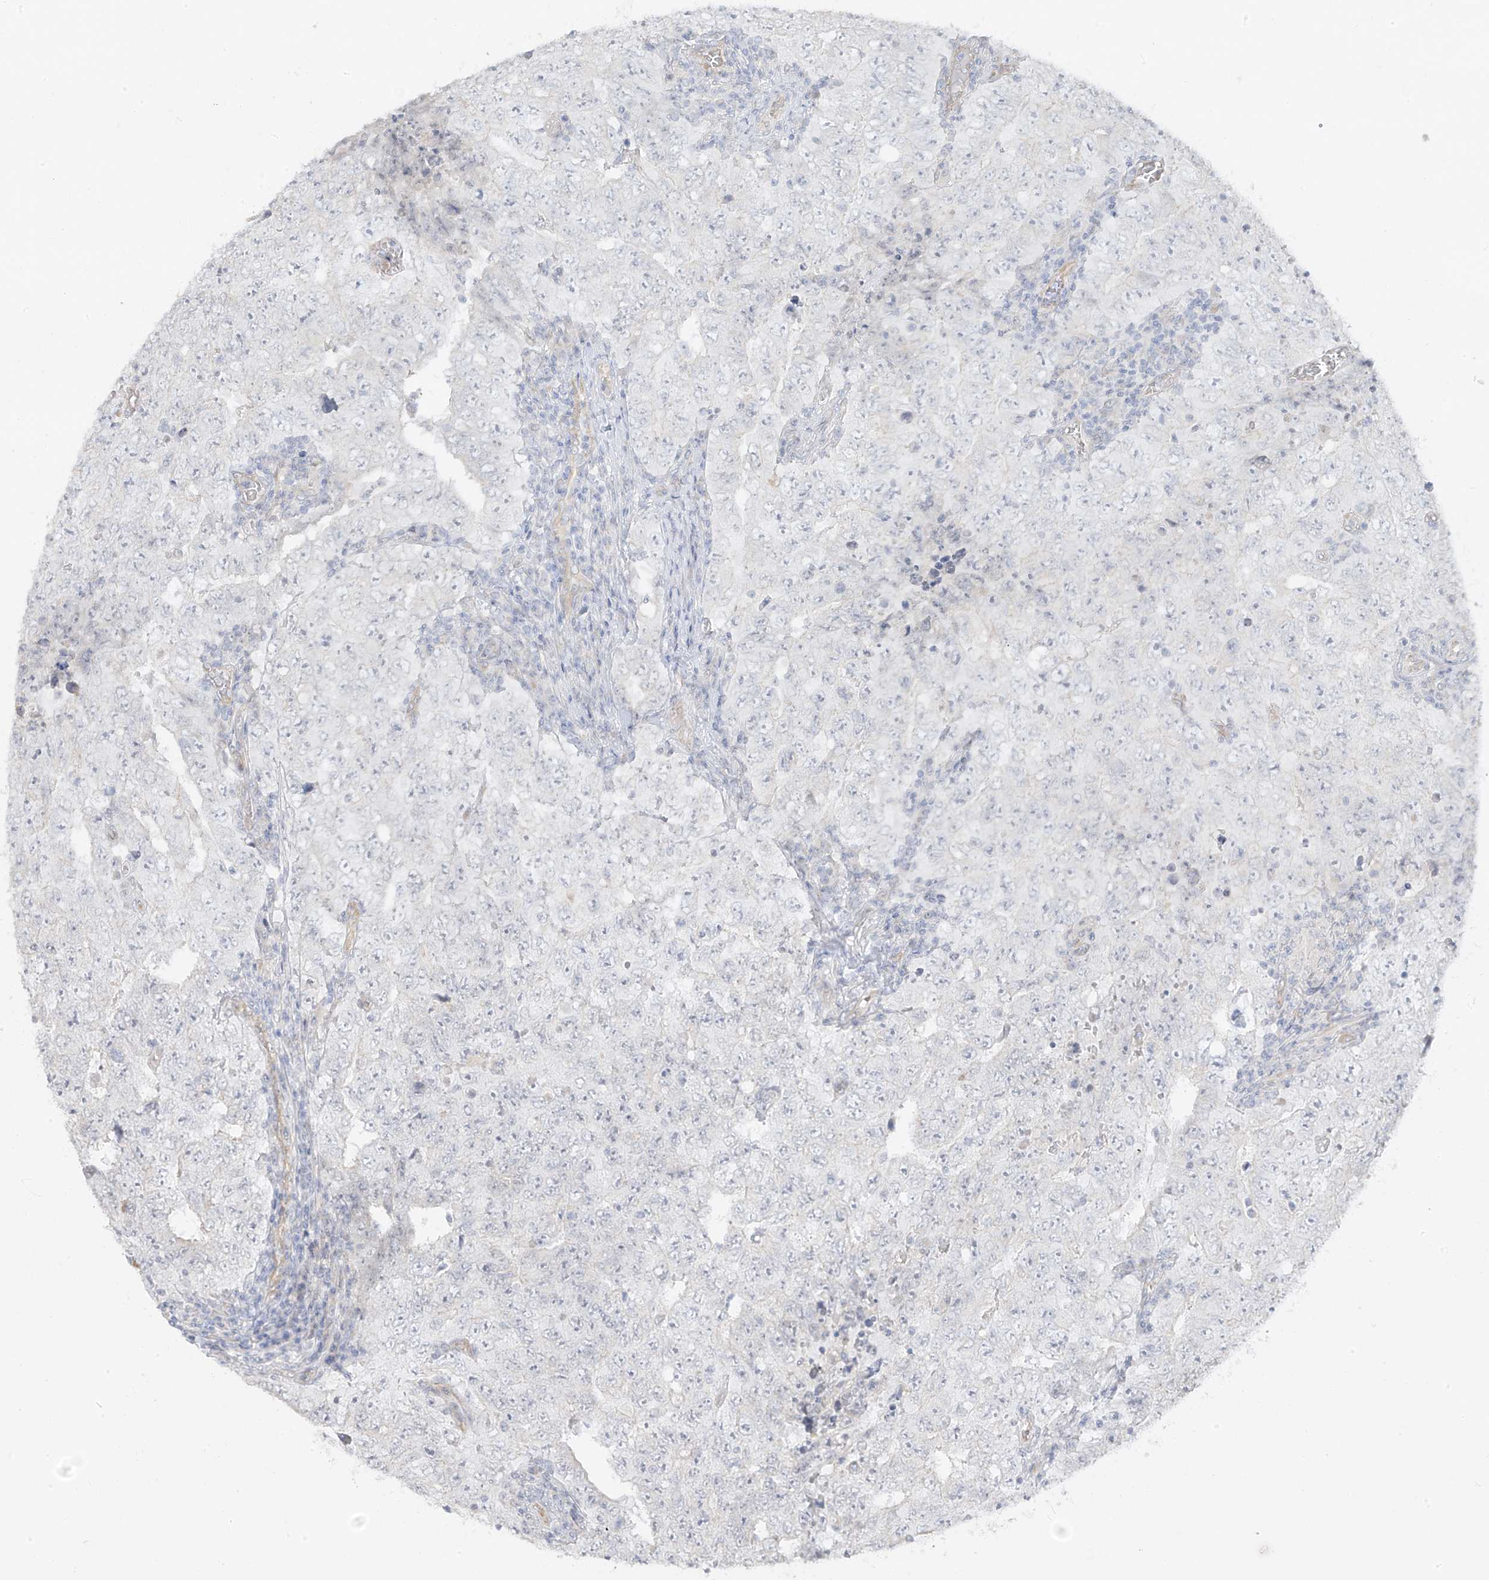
{"staining": {"intensity": "negative", "quantity": "none", "location": "none"}, "tissue": "testis cancer", "cell_type": "Tumor cells", "image_type": "cancer", "snomed": [{"axis": "morphology", "description": "Carcinoma, Embryonal, NOS"}, {"axis": "topography", "description": "Testis"}], "caption": "DAB (3,3'-diaminobenzidine) immunohistochemical staining of human testis embryonal carcinoma demonstrates no significant staining in tumor cells.", "gene": "DCDC2", "patient": {"sex": "male", "age": 26}}